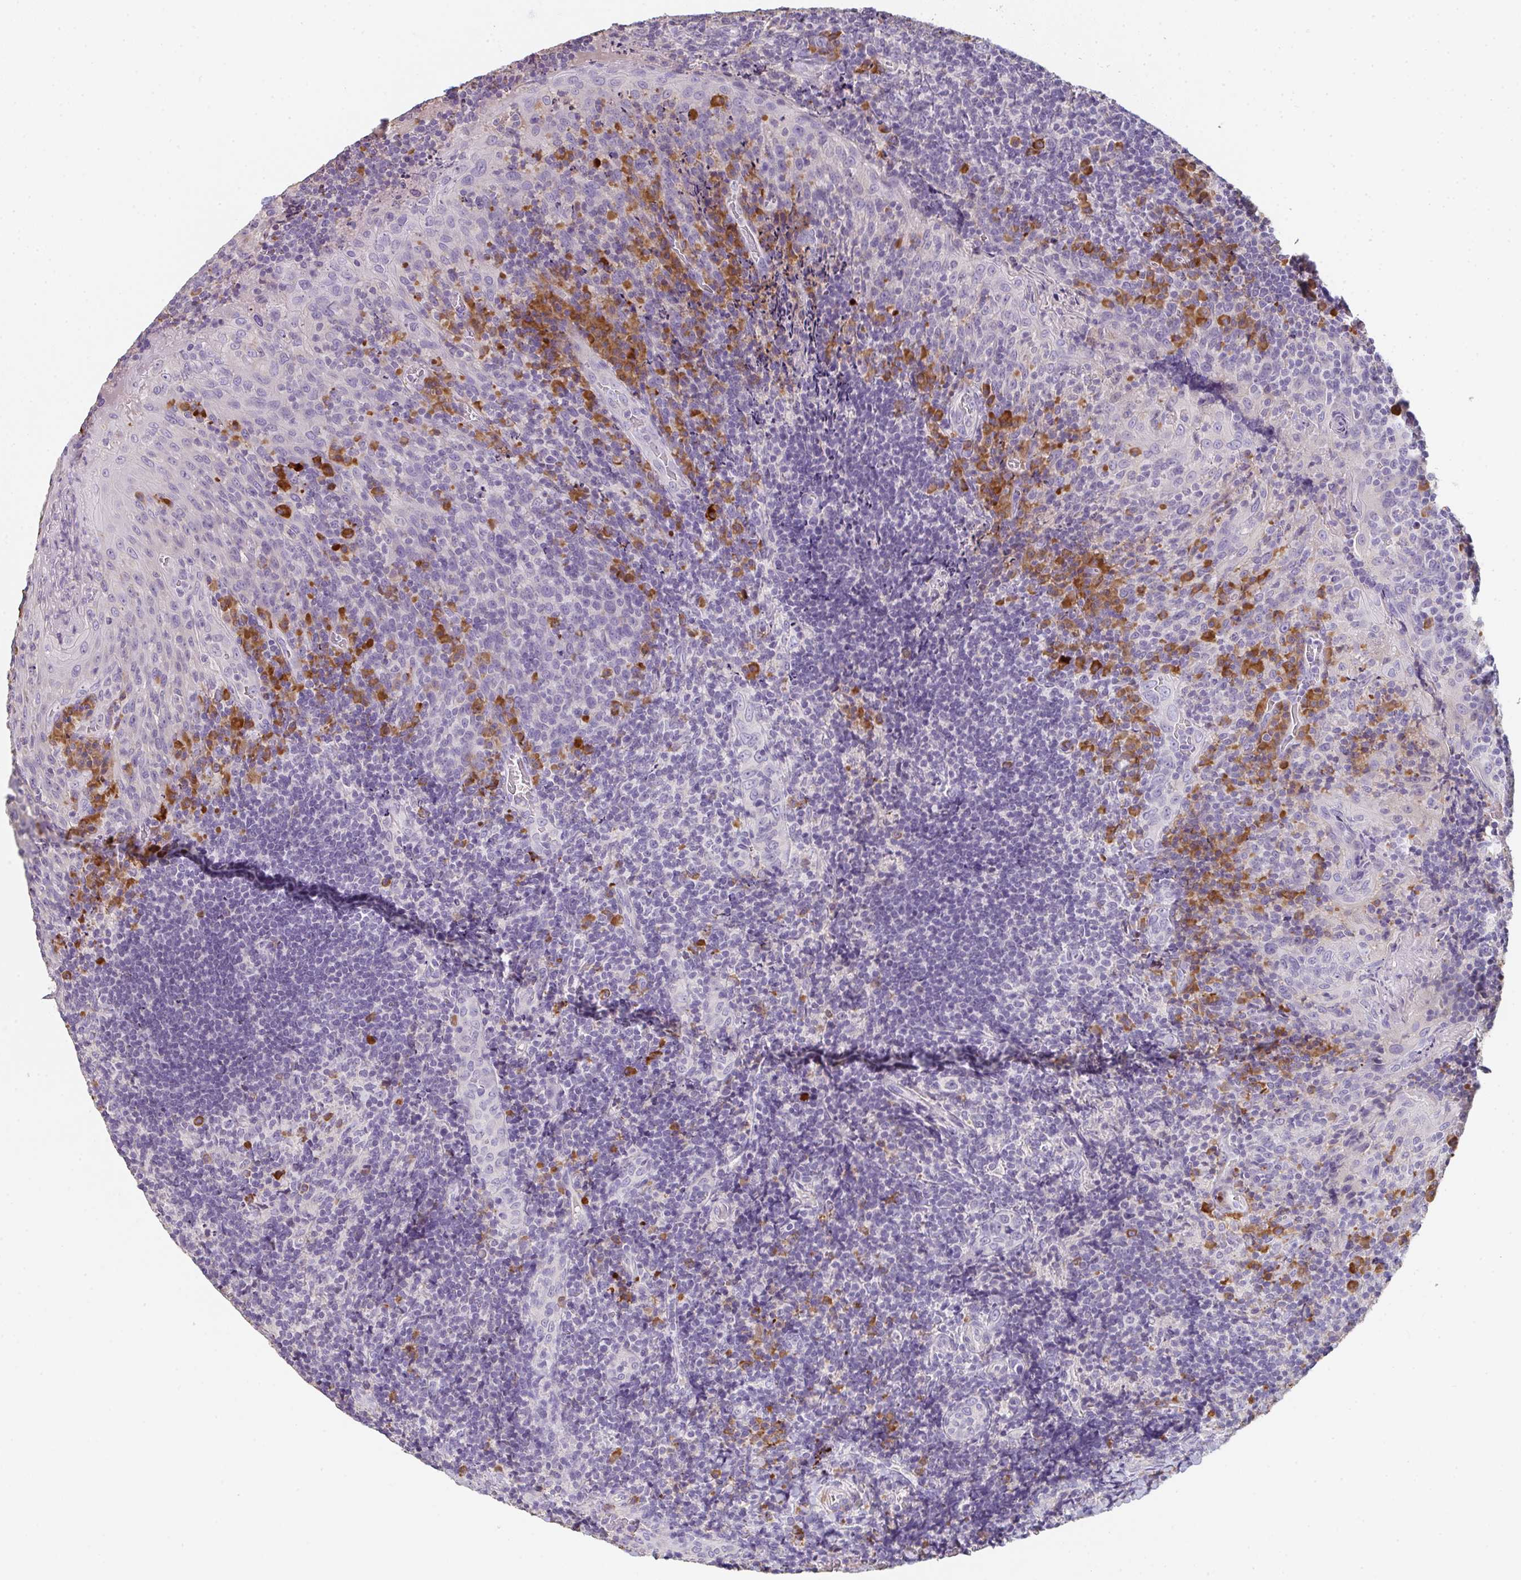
{"staining": {"intensity": "moderate", "quantity": "<25%", "location": "cytoplasmic/membranous"}, "tissue": "tonsil", "cell_type": "Germinal center cells", "image_type": "normal", "snomed": [{"axis": "morphology", "description": "Normal tissue, NOS"}, {"axis": "topography", "description": "Tonsil"}], "caption": "Moderate cytoplasmic/membranous protein staining is appreciated in approximately <25% of germinal center cells in tonsil. (DAB (3,3'-diaminobenzidine) = brown stain, brightfield microscopy at high magnification).", "gene": "ZNF215", "patient": {"sex": "male", "age": 17}}